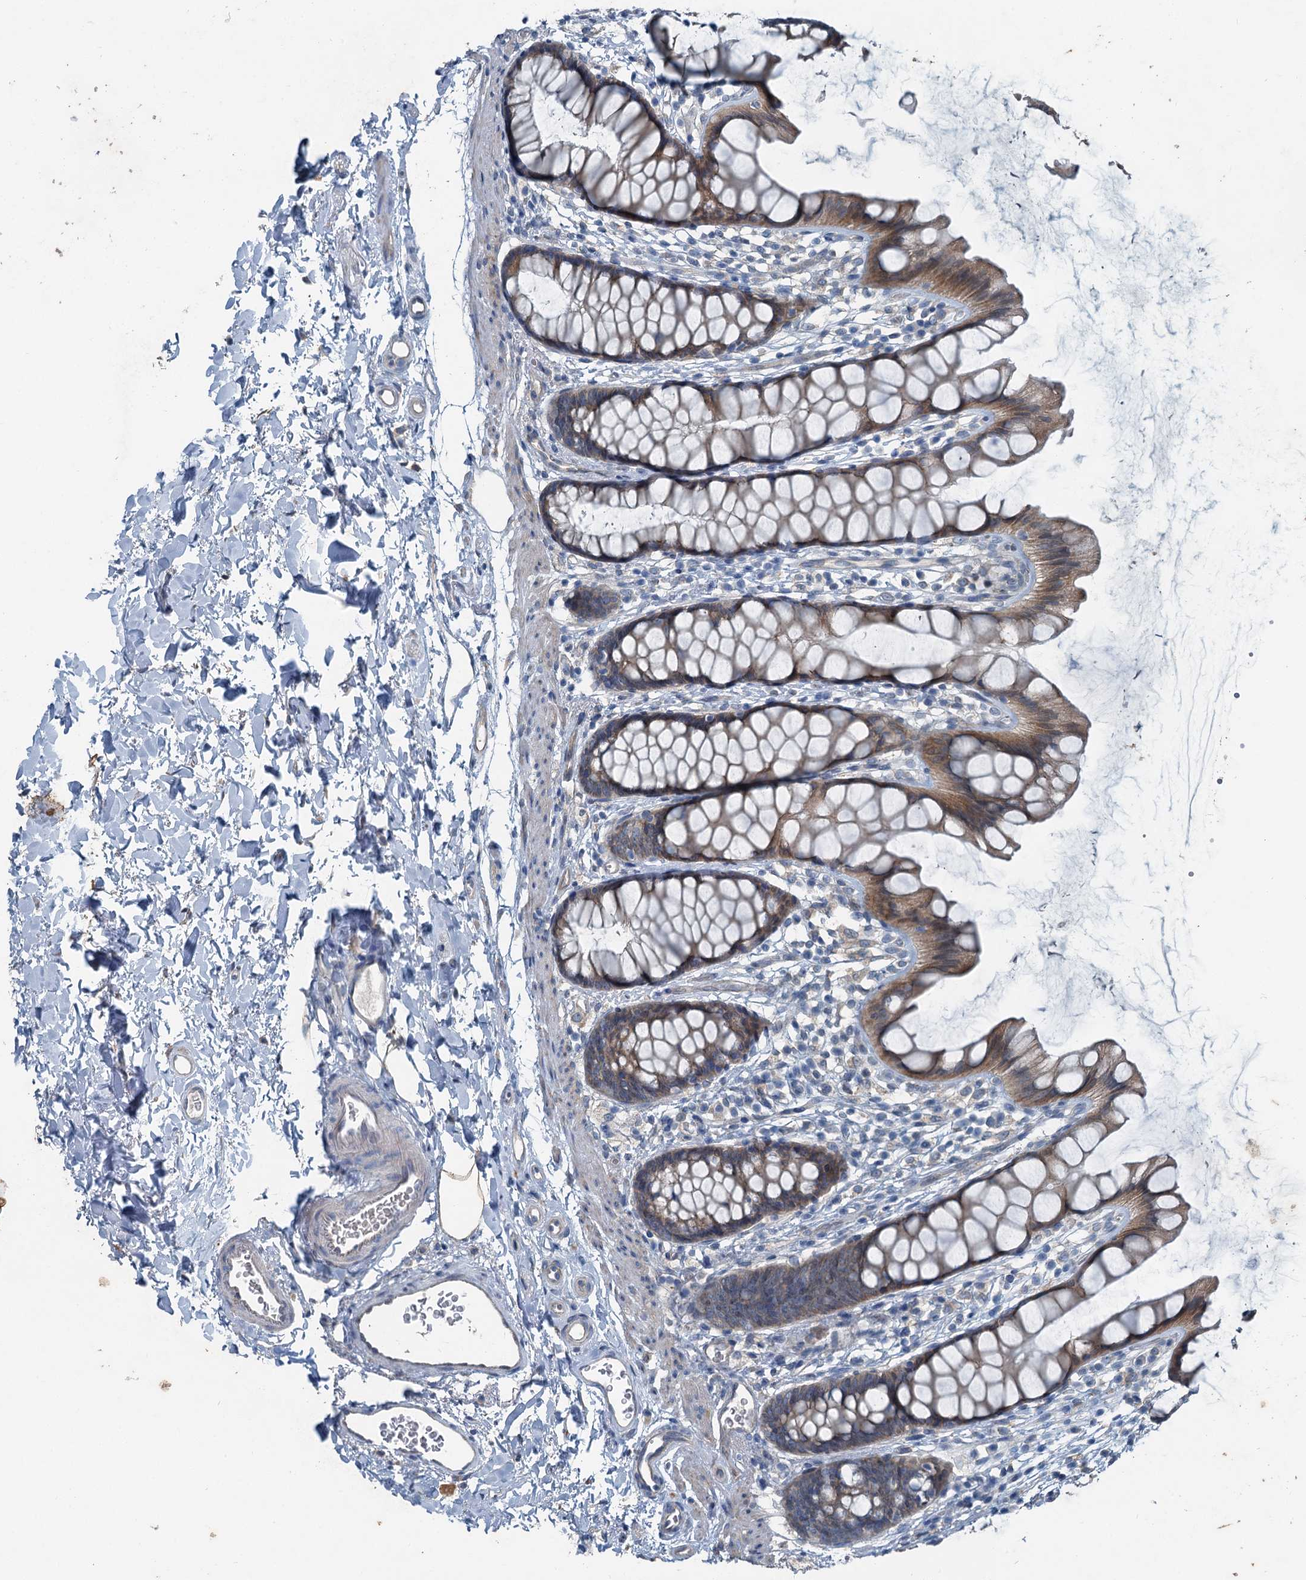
{"staining": {"intensity": "moderate", "quantity": ">75%", "location": "cytoplasmic/membranous"}, "tissue": "rectum", "cell_type": "Glandular cells", "image_type": "normal", "snomed": [{"axis": "morphology", "description": "Normal tissue, NOS"}, {"axis": "topography", "description": "Rectum"}], "caption": "Immunohistochemical staining of normal human rectum shows >75% levels of moderate cytoplasmic/membranous protein staining in approximately >75% of glandular cells. (IHC, brightfield microscopy, high magnification).", "gene": "C6orf120", "patient": {"sex": "female", "age": 65}}